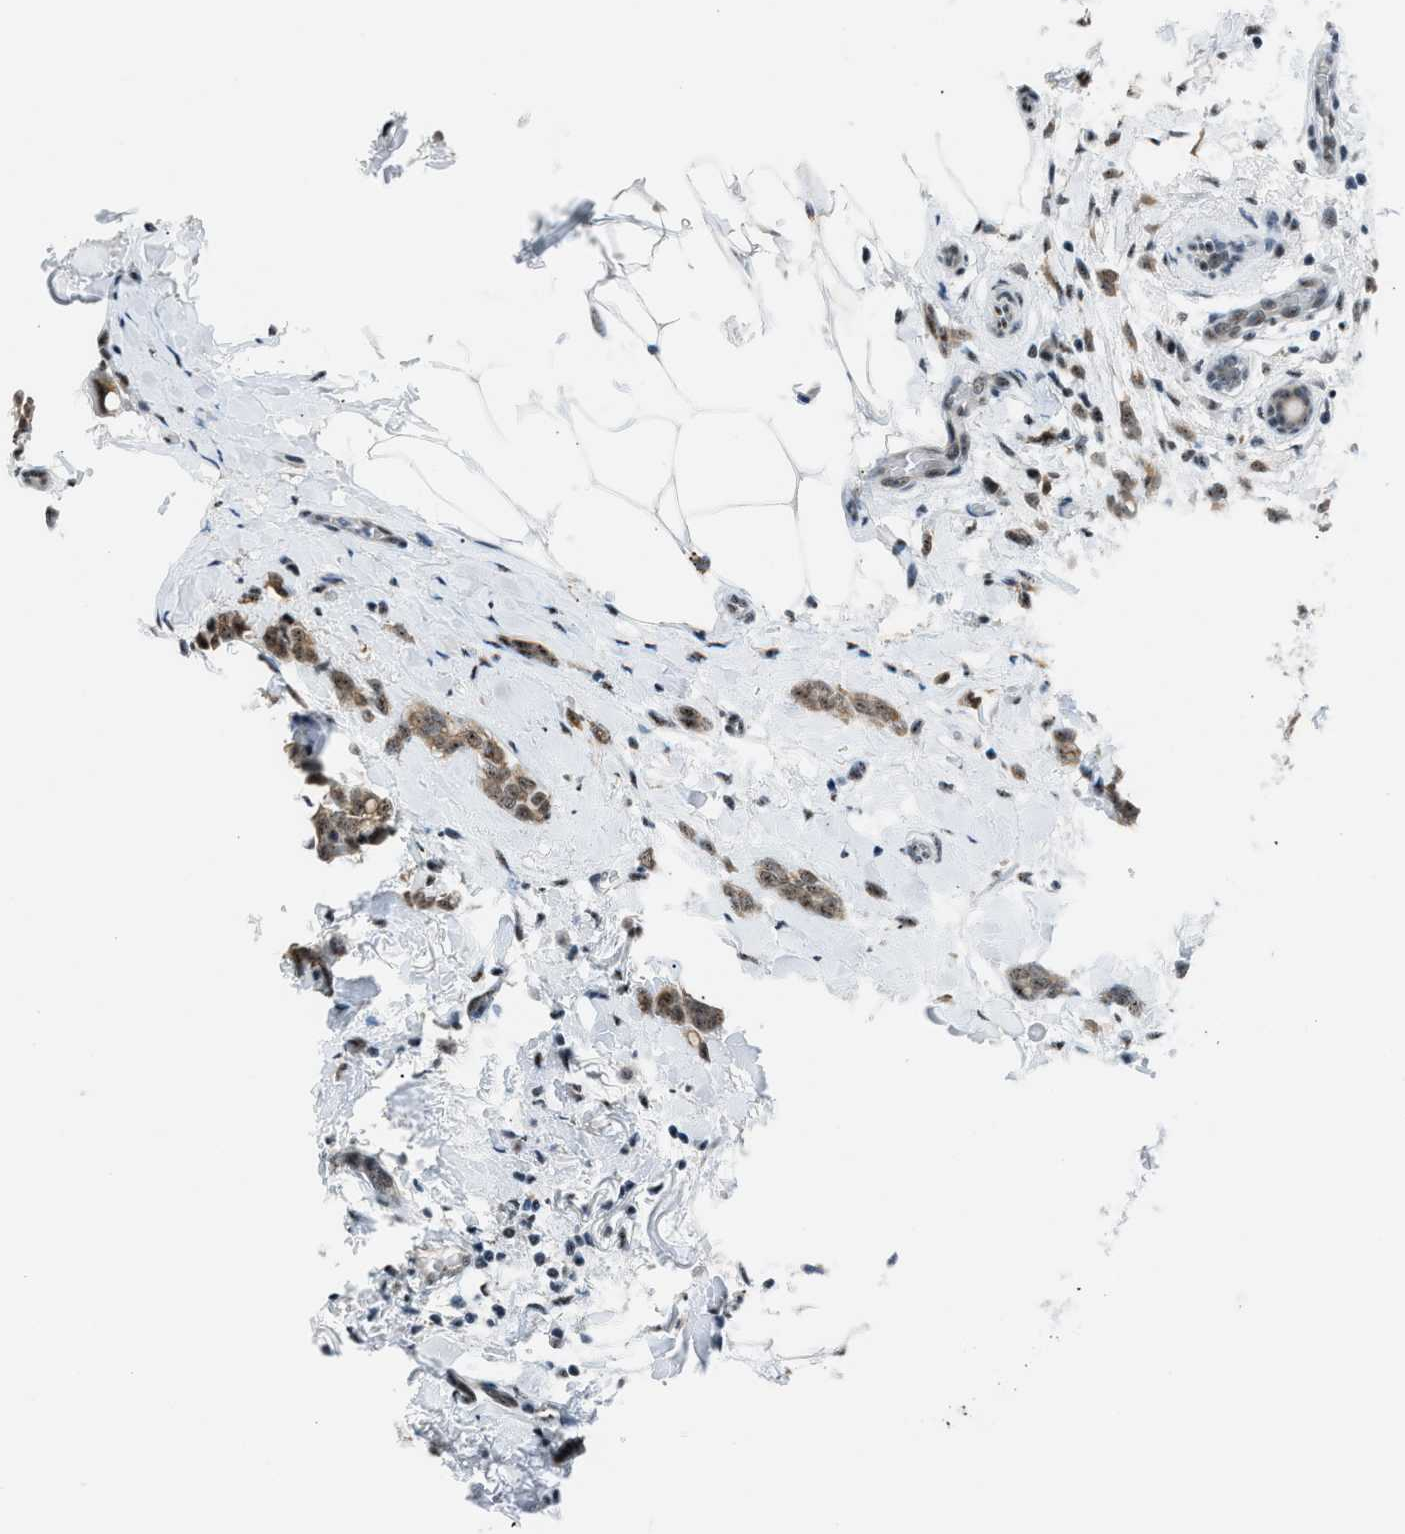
{"staining": {"intensity": "weak", "quantity": ">75%", "location": "cytoplasmic/membranous,nuclear"}, "tissue": "breast cancer", "cell_type": "Tumor cells", "image_type": "cancer", "snomed": [{"axis": "morphology", "description": "Lobular carcinoma, in situ"}, {"axis": "morphology", "description": "Lobular carcinoma"}, {"axis": "topography", "description": "Breast"}], "caption": "This is a photomicrograph of immunohistochemistry staining of breast lobular carcinoma, which shows weak staining in the cytoplasmic/membranous and nuclear of tumor cells.", "gene": "CENPP", "patient": {"sex": "female", "age": 41}}